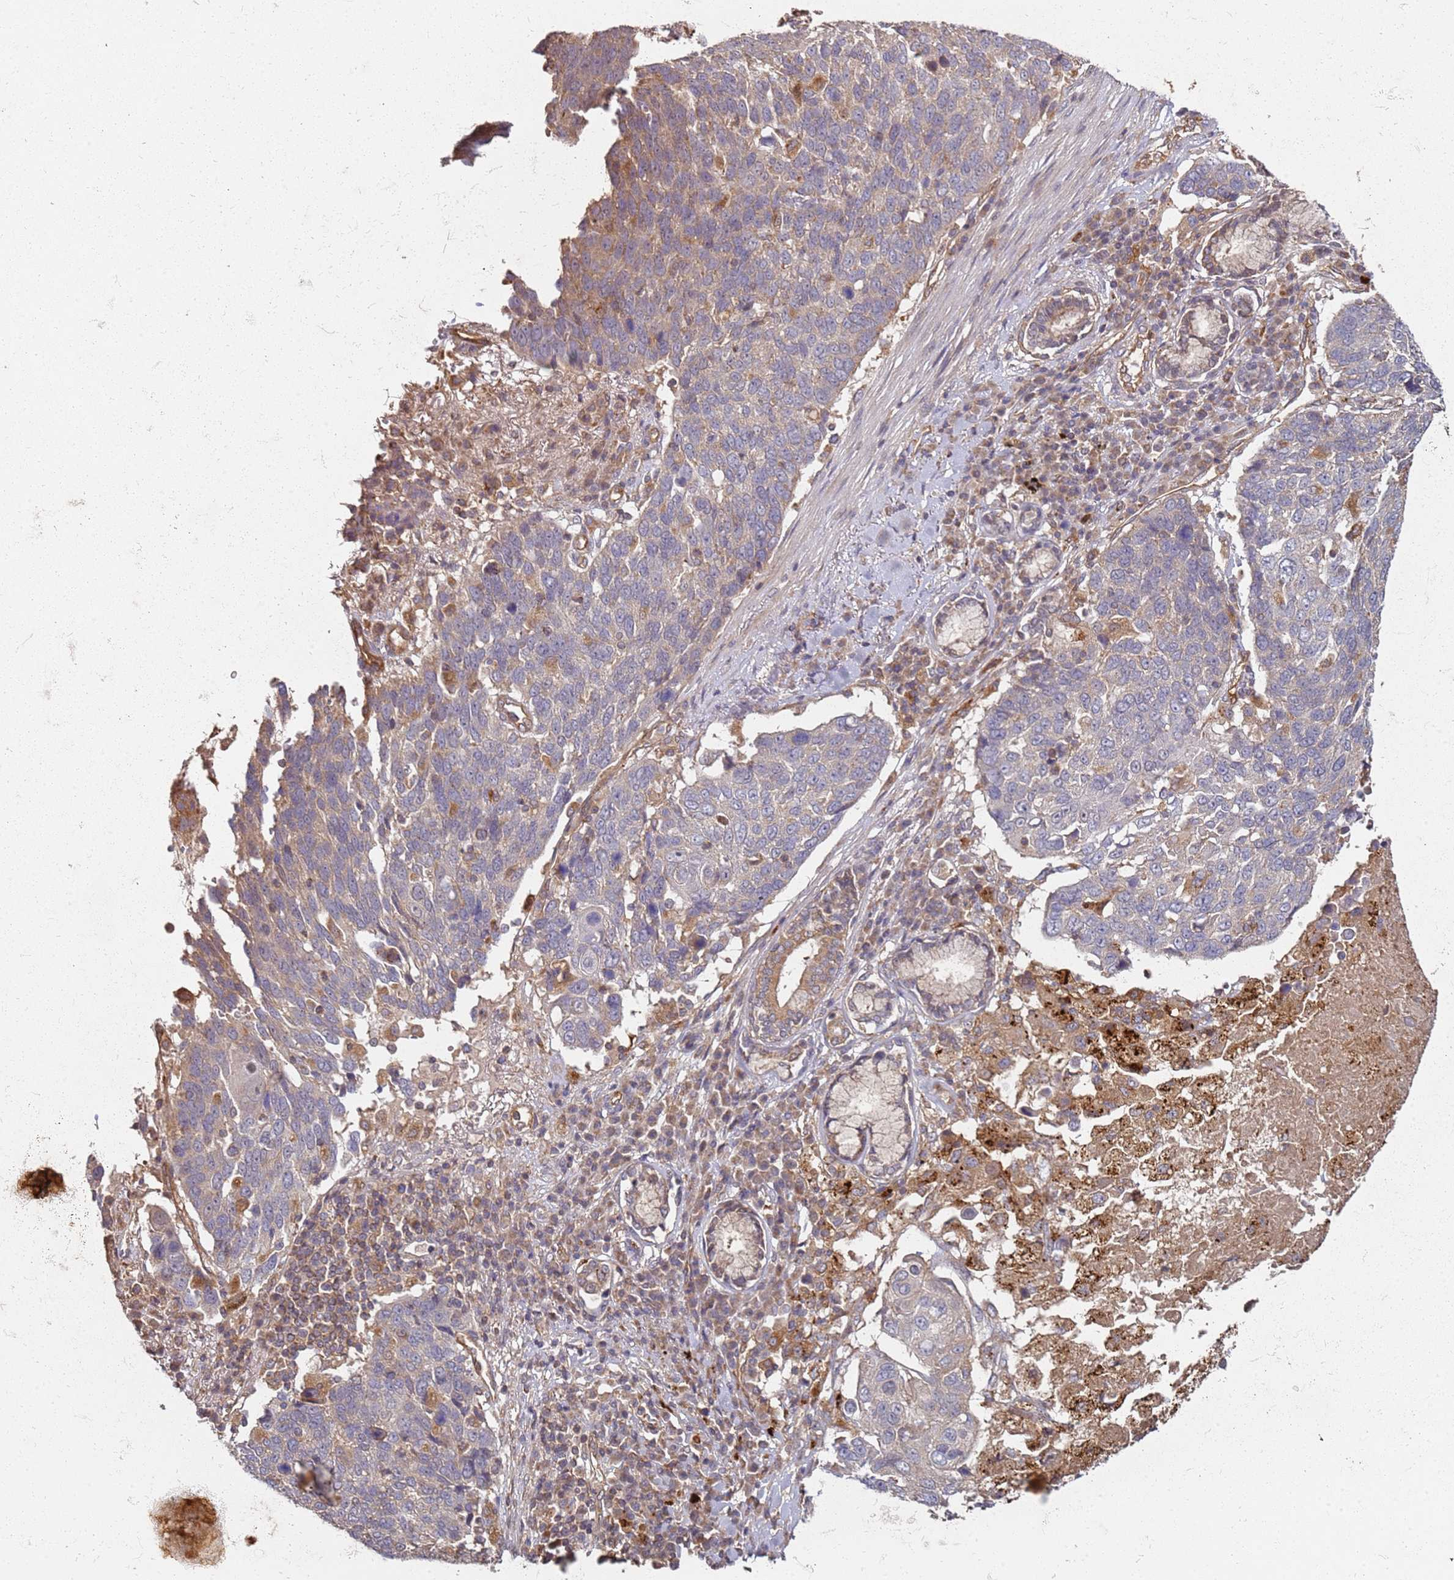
{"staining": {"intensity": "weak", "quantity": "<25%", "location": "cytoplasmic/membranous"}, "tissue": "lung cancer", "cell_type": "Tumor cells", "image_type": "cancer", "snomed": [{"axis": "morphology", "description": "Squamous cell carcinoma, NOS"}, {"axis": "topography", "description": "Lung"}], "caption": "This is an immunohistochemistry photomicrograph of human lung squamous cell carcinoma. There is no staining in tumor cells.", "gene": "SCGB2B2", "patient": {"sex": "male", "age": 66}}